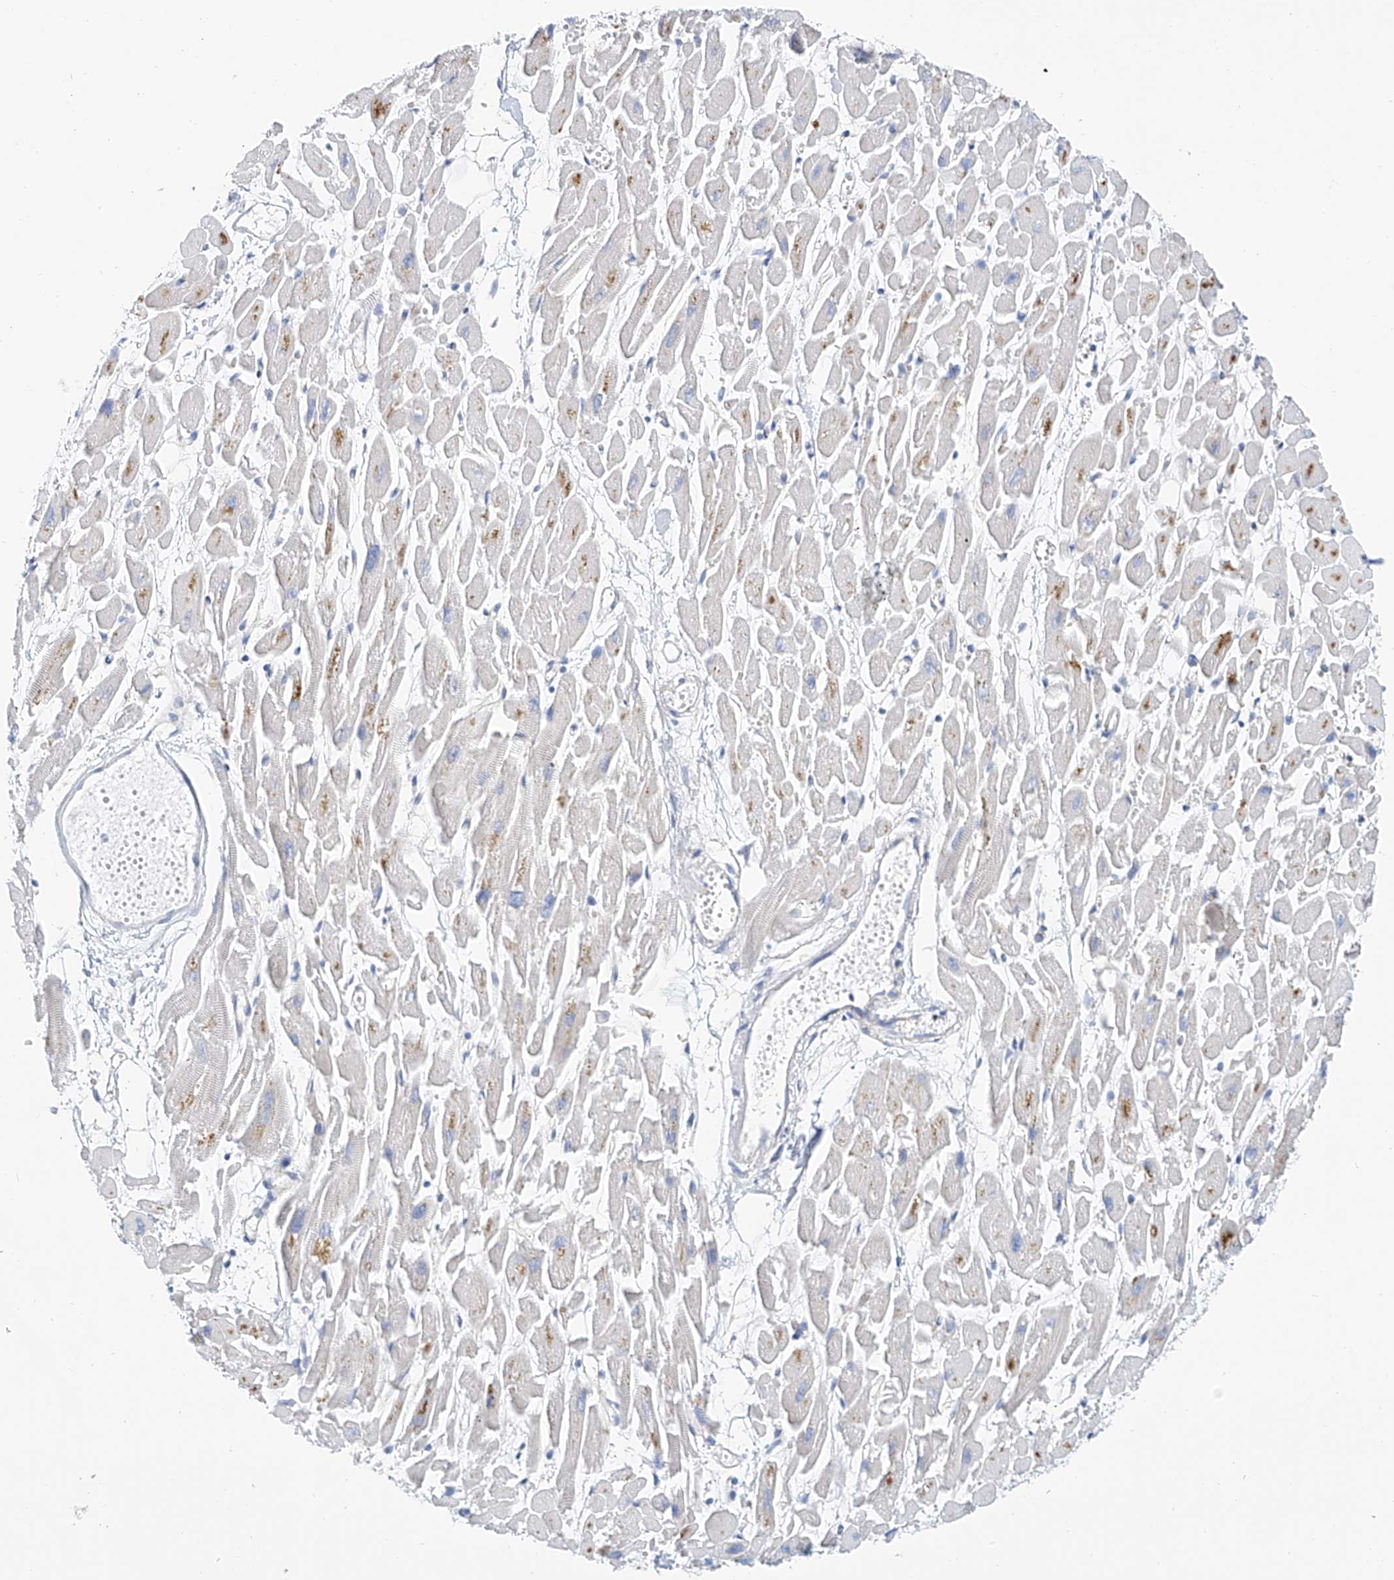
{"staining": {"intensity": "negative", "quantity": "none", "location": "none"}, "tissue": "heart muscle", "cell_type": "Cardiomyocytes", "image_type": "normal", "snomed": [{"axis": "morphology", "description": "Normal tissue, NOS"}, {"axis": "topography", "description": "Heart"}], "caption": "A high-resolution histopathology image shows immunohistochemistry (IHC) staining of unremarkable heart muscle, which demonstrates no significant positivity in cardiomyocytes. (DAB immunohistochemistry, high magnification).", "gene": "PIK3C2B", "patient": {"sex": "female", "age": 64}}